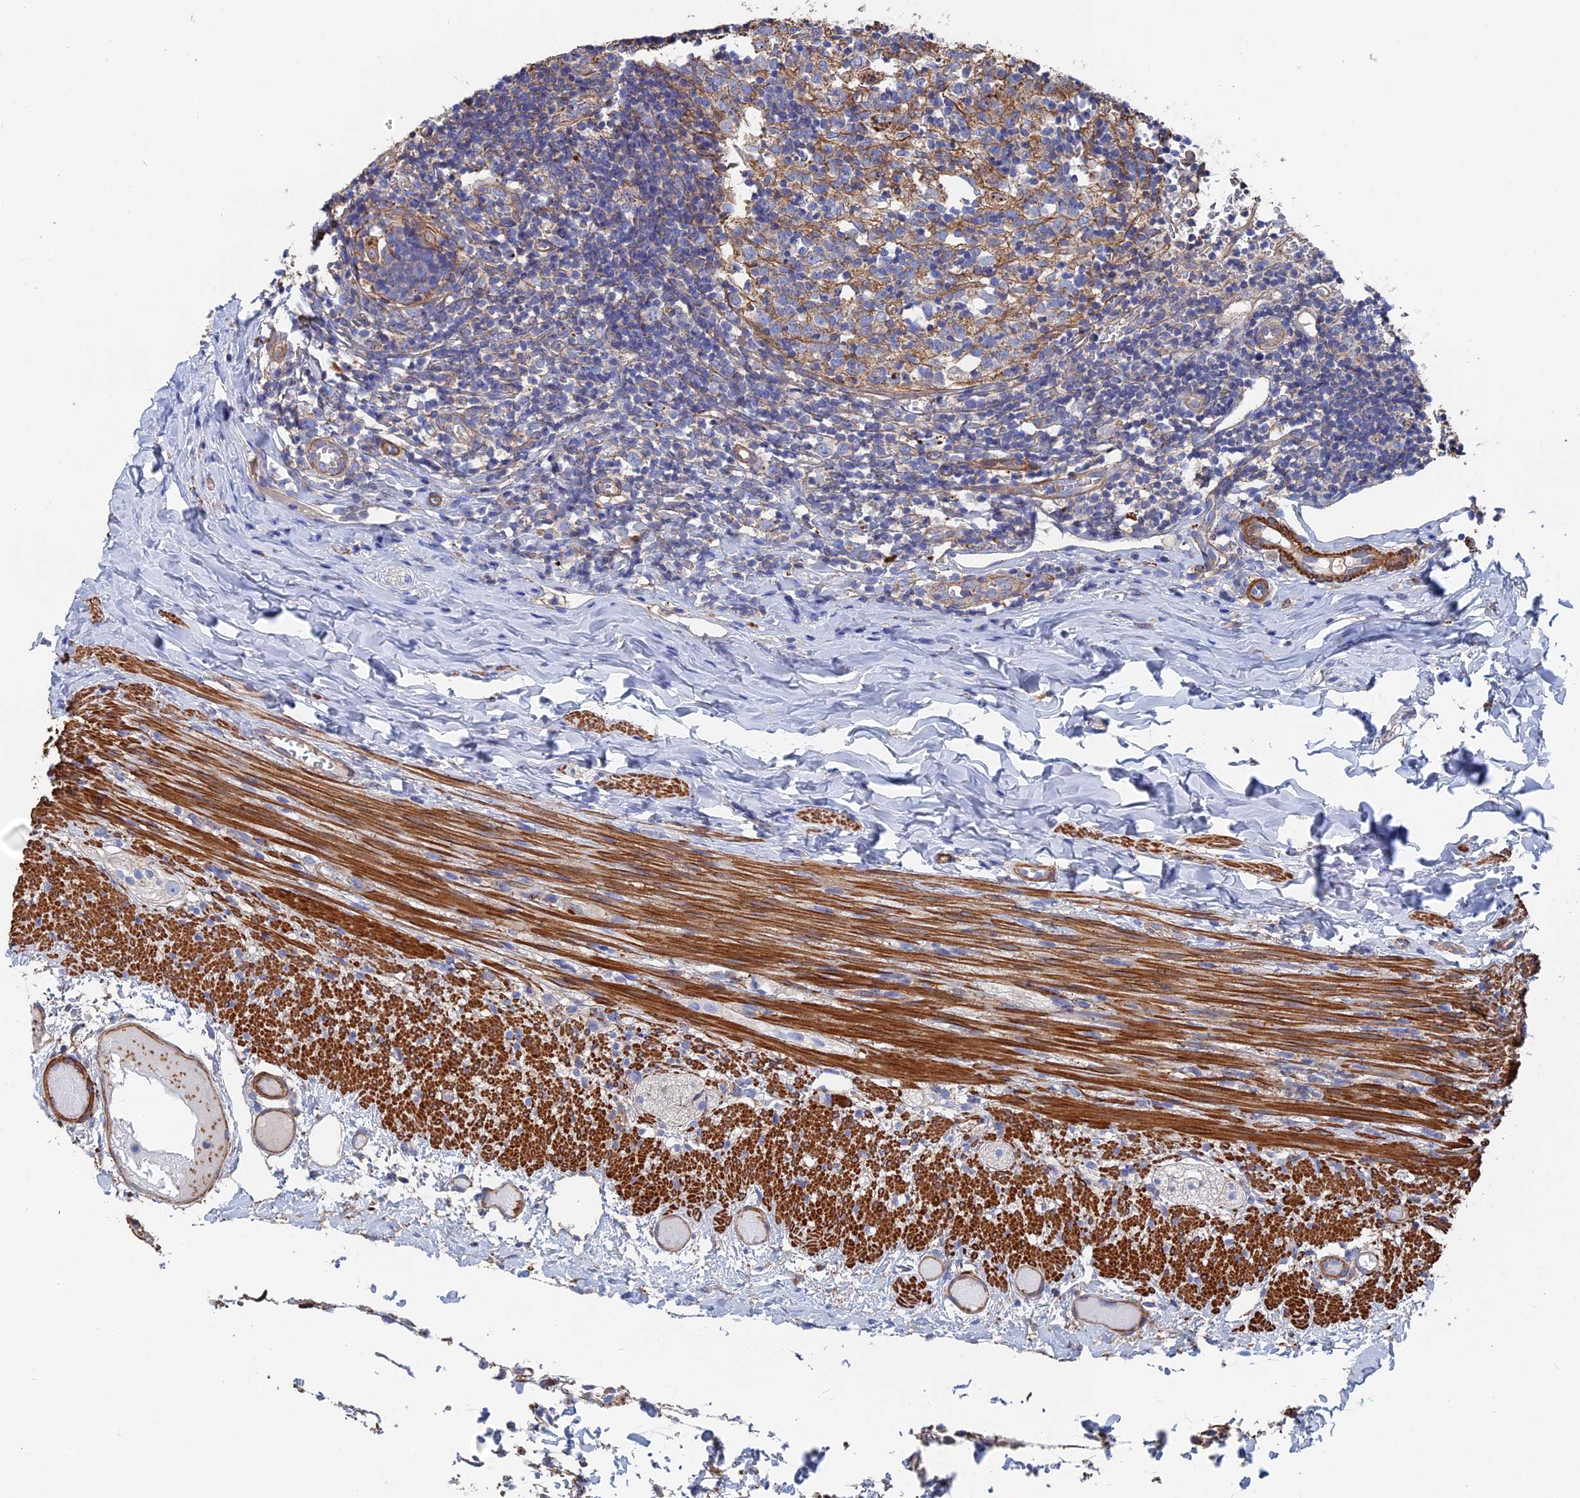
{"staining": {"intensity": "negative", "quantity": "none", "location": "none"}, "tissue": "appendix", "cell_type": "Glandular cells", "image_type": "normal", "snomed": [{"axis": "morphology", "description": "Normal tissue, NOS"}, {"axis": "topography", "description": "Appendix"}], "caption": "This is an immunohistochemistry image of benign human appendix. There is no positivity in glandular cells.", "gene": "STRA6", "patient": {"sex": "male", "age": 8}}